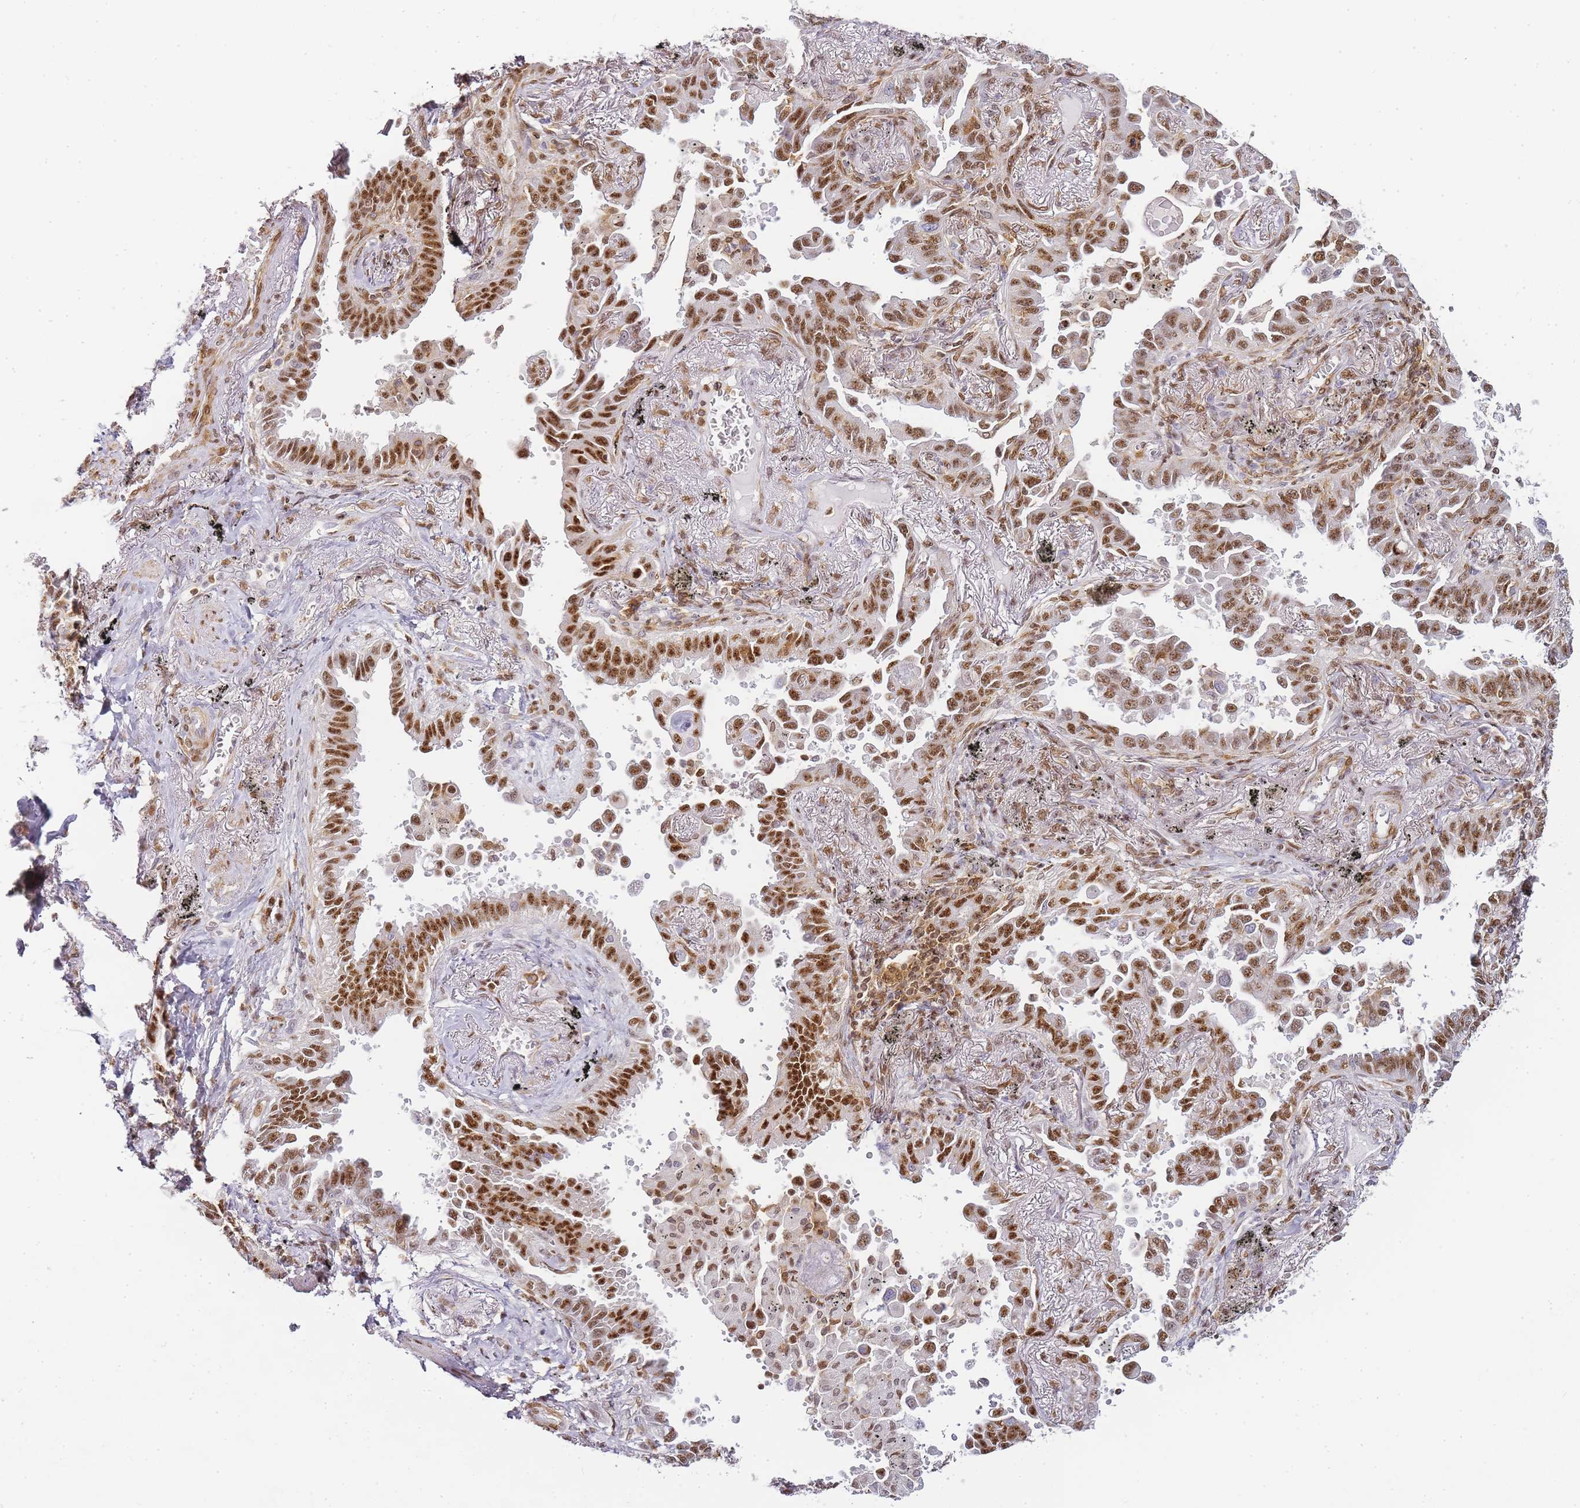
{"staining": {"intensity": "strong", "quantity": ">75%", "location": "nuclear"}, "tissue": "lung cancer", "cell_type": "Tumor cells", "image_type": "cancer", "snomed": [{"axis": "morphology", "description": "Adenocarcinoma, NOS"}, {"axis": "topography", "description": "Lung"}], "caption": "IHC of lung cancer shows high levels of strong nuclear positivity in about >75% of tumor cells. (DAB (3,3'-diaminobenzidine) IHC, brown staining for protein, blue staining for nuclei).", "gene": "JAKMIP1", "patient": {"sex": "male", "age": 67}}